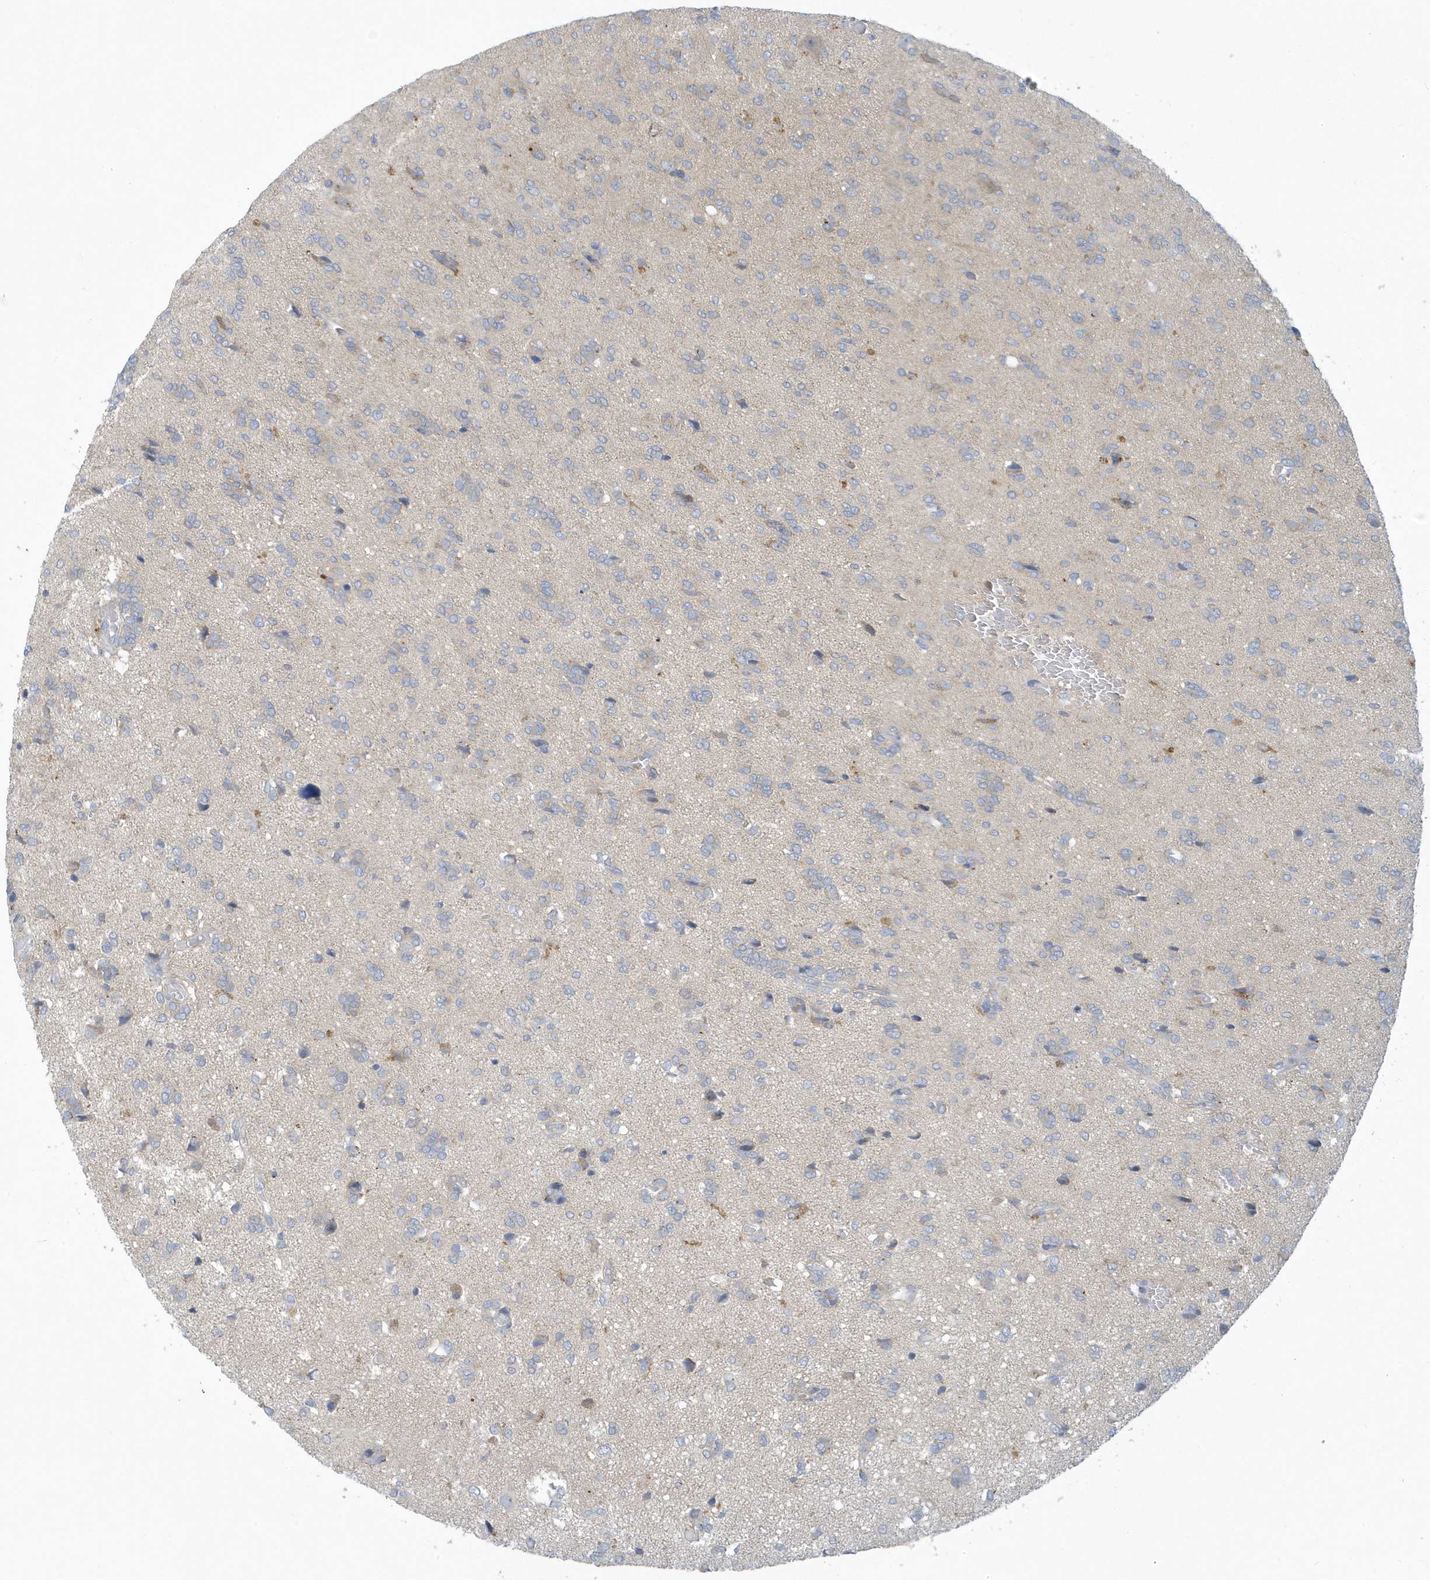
{"staining": {"intensity": "negative", "quantity": "none", "location": "none"}, "tissue": "glioma", "cell_type": "Tumor cells", "image_type": "cancer", "snomed": [{"axis": "morphology", "description": "Glioma, malignant, High grade"}, {"axis": "topography", "description": "Brain"}], "caption": "This photomicrograph is of glioma stained with immunohistochemistry to label a protein in brown with the nuclei are counter-stained blue. There is no staining in tumor cells.", "gene": "VTA1", "patient": {"sex": "female", "age": 59}}